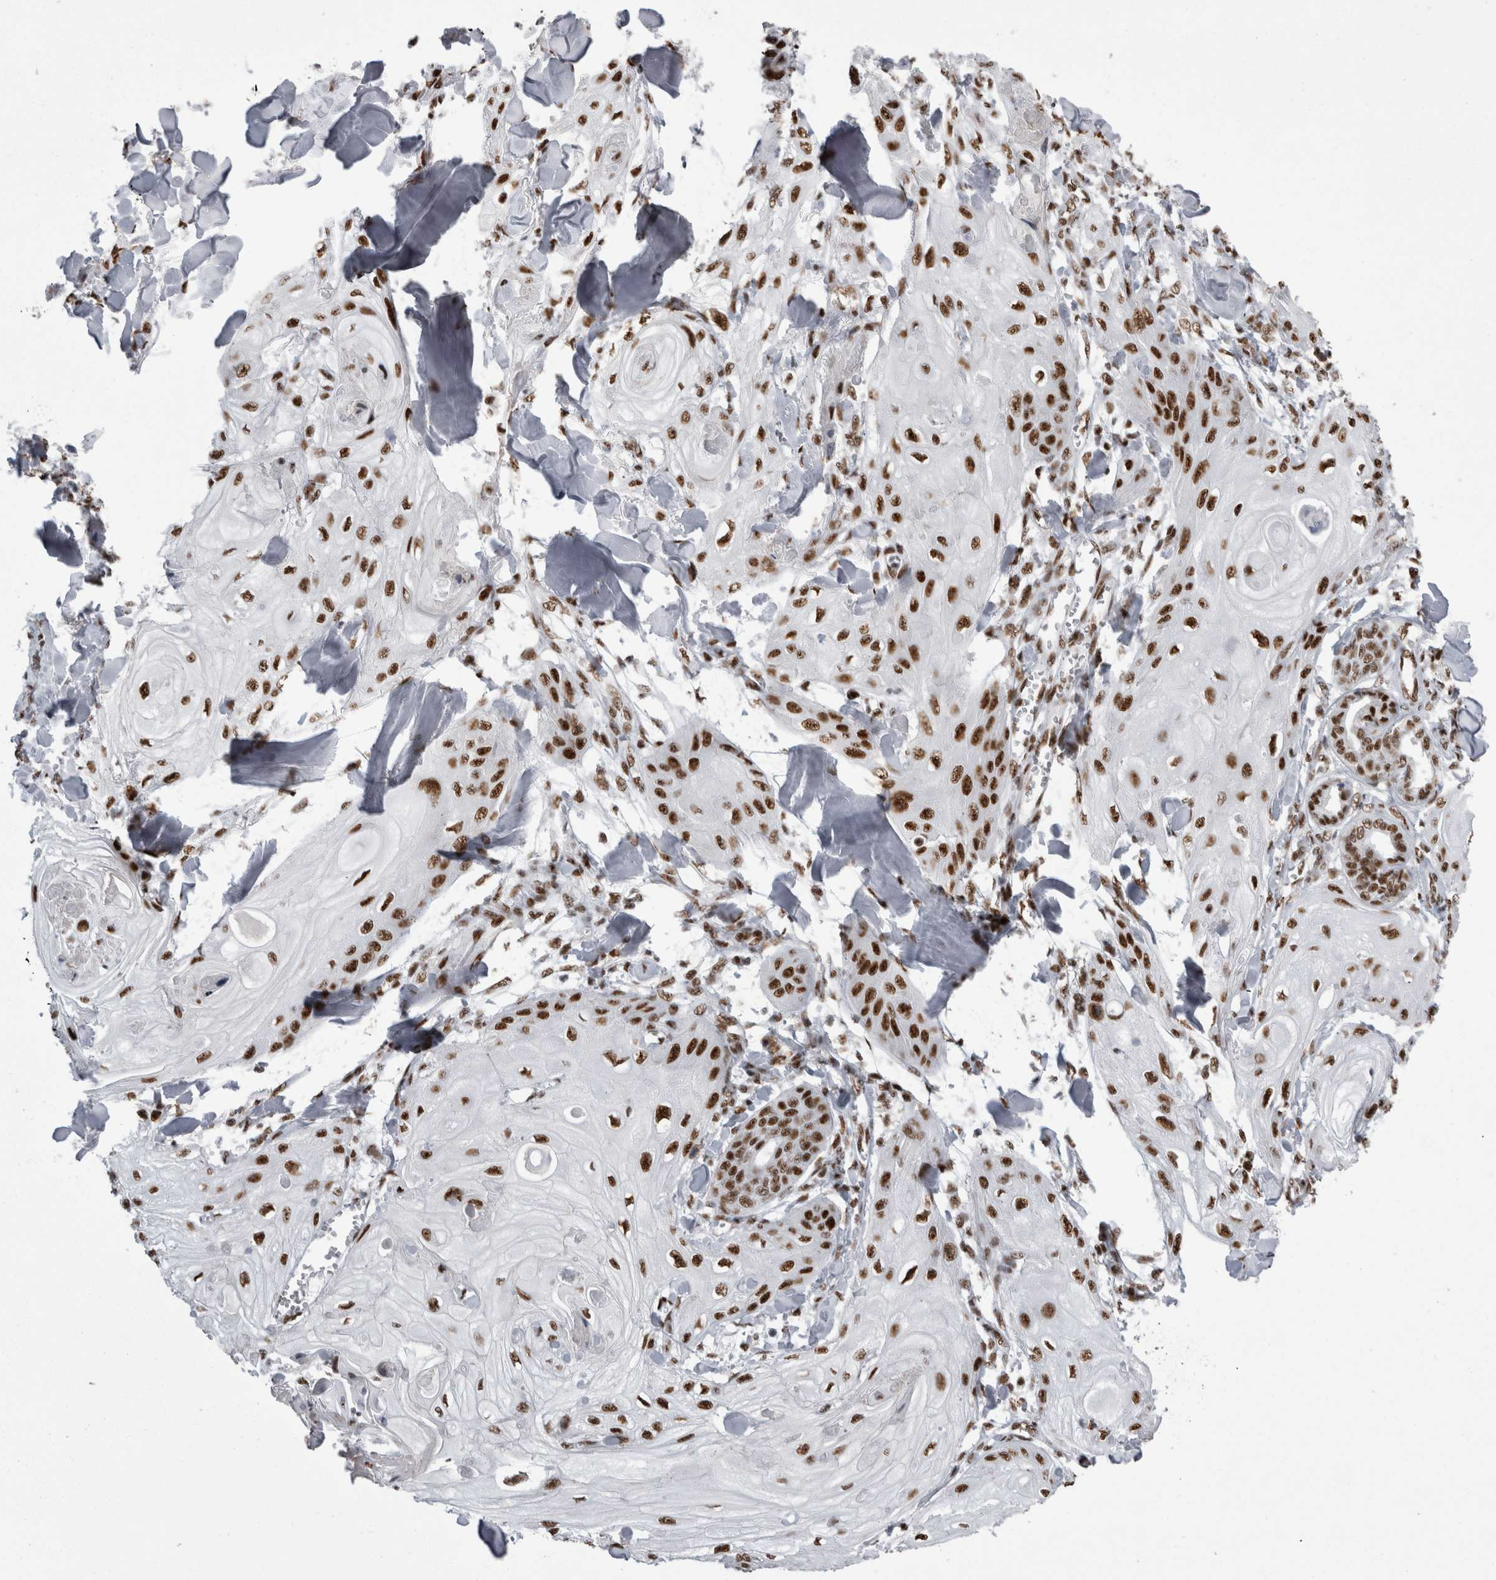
{"staining": {"intensity": "strong", "quantity": ">75%", "location": "nuclear"}, "tissue": "skin cancer", "cell_type": "Tumor cells", "image_type": "cancer", "snomed": [{"axis": "morphology", "description": "Squamous cell carcinoma, NOS"}, {"axis": "topography", "description": "Skin"}], "caption": "Immunohistochemical staining of human skin cancer (squamous cell carcinoma) demonstrates high levels of strong nuclear staining in about >75% of tumor cells. (brown staining indicates protein expression, while blue staining denotes nuclei).", "gene": "SNRNP40", "patient": {"sex": "male", "age": 74}}